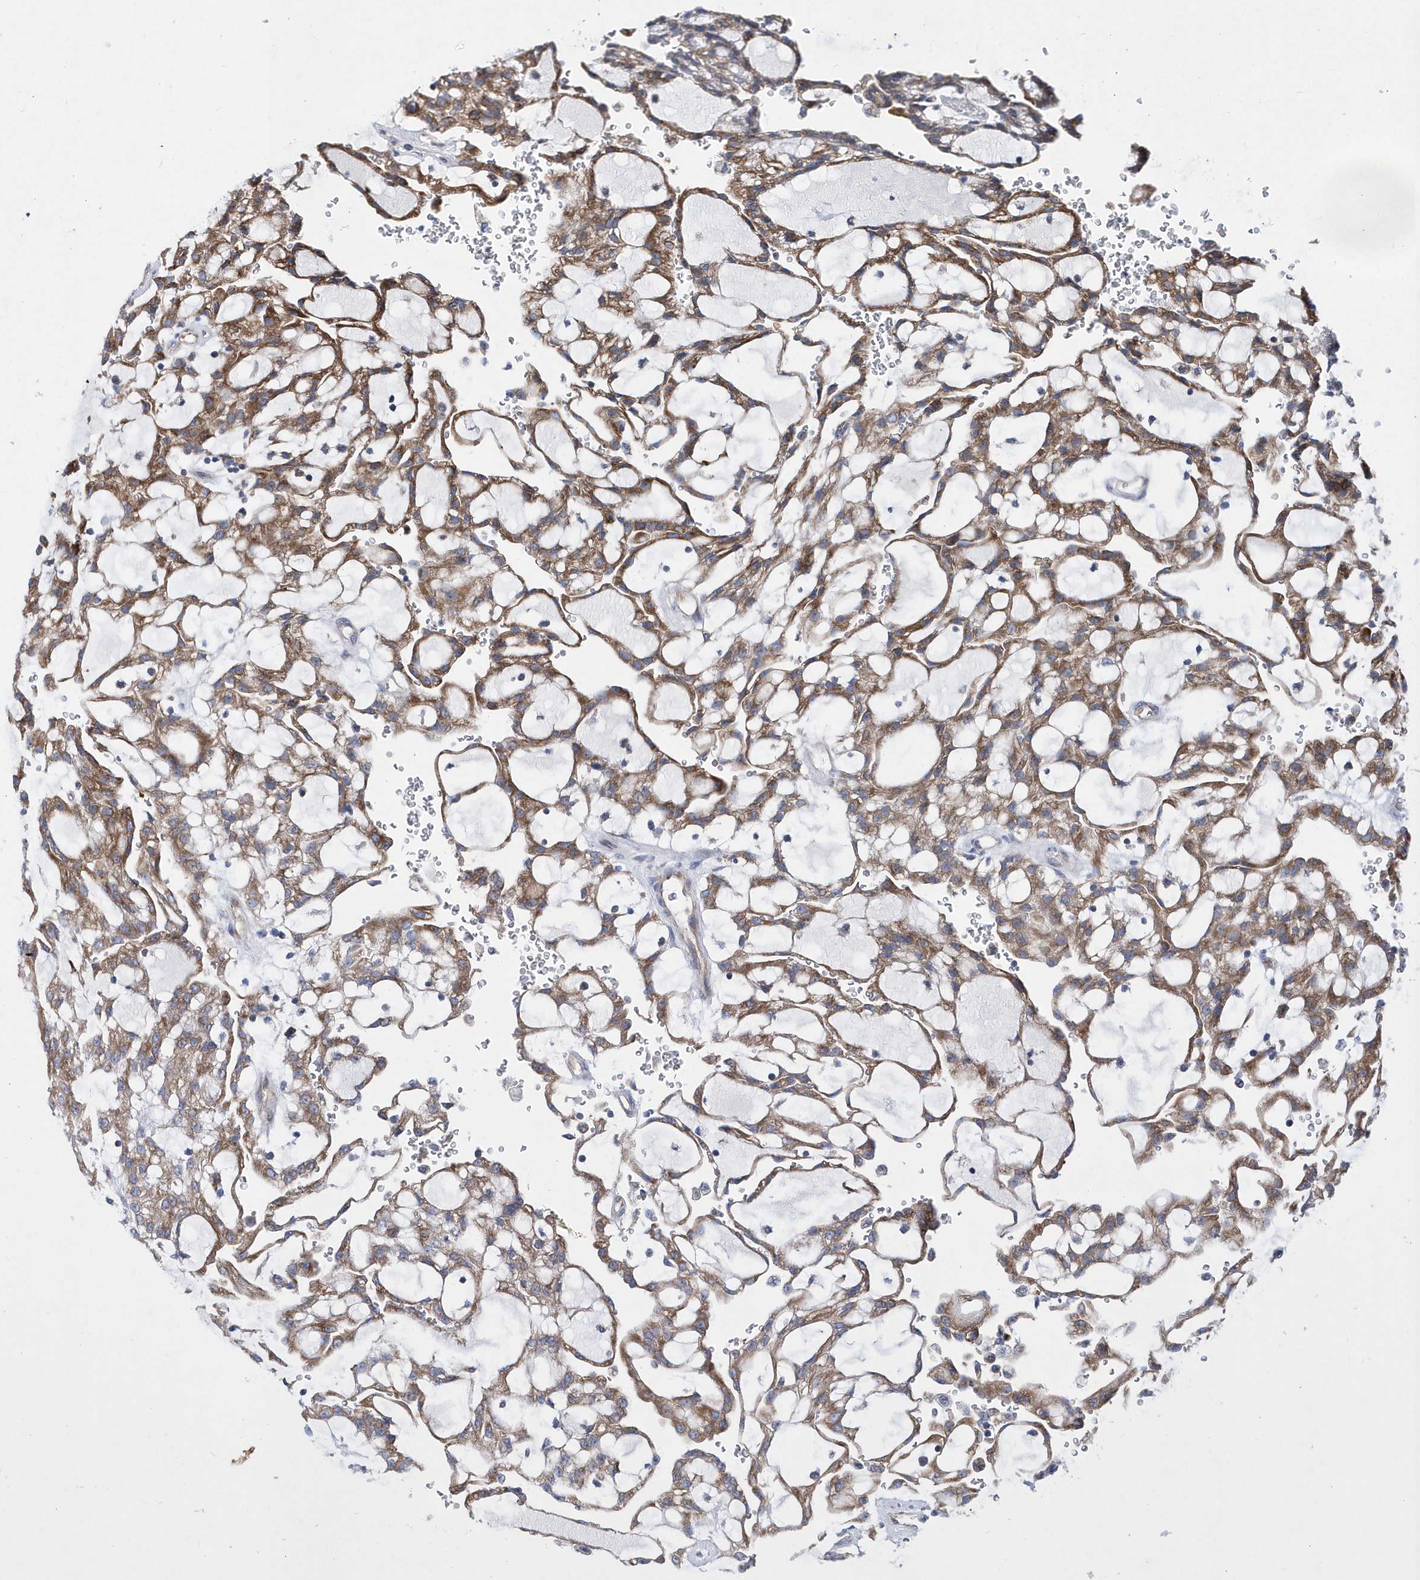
{"staining": {"intensity": "moderate", "quantity": ">75%", "location": "cytoplasmic/membranous"}, "tissue": "renal cancer", "cell_type": "Tumor cells", "image_type": "cancer", "snomed": [{"axis": "morphology", "description": "Adenocarcinoma, NOS"}, {"axis": "topography", "description": "Kidney"}], "caption": "About >75% of tumor cells in renal cancer (adenocarcinoma) demonstrate moderate cytoplasmic/membranous protein staining as visualized by brown immunohistochemical staining.", "gene": "JKAMP", "patient": {"sex": "male", "age": 63}}